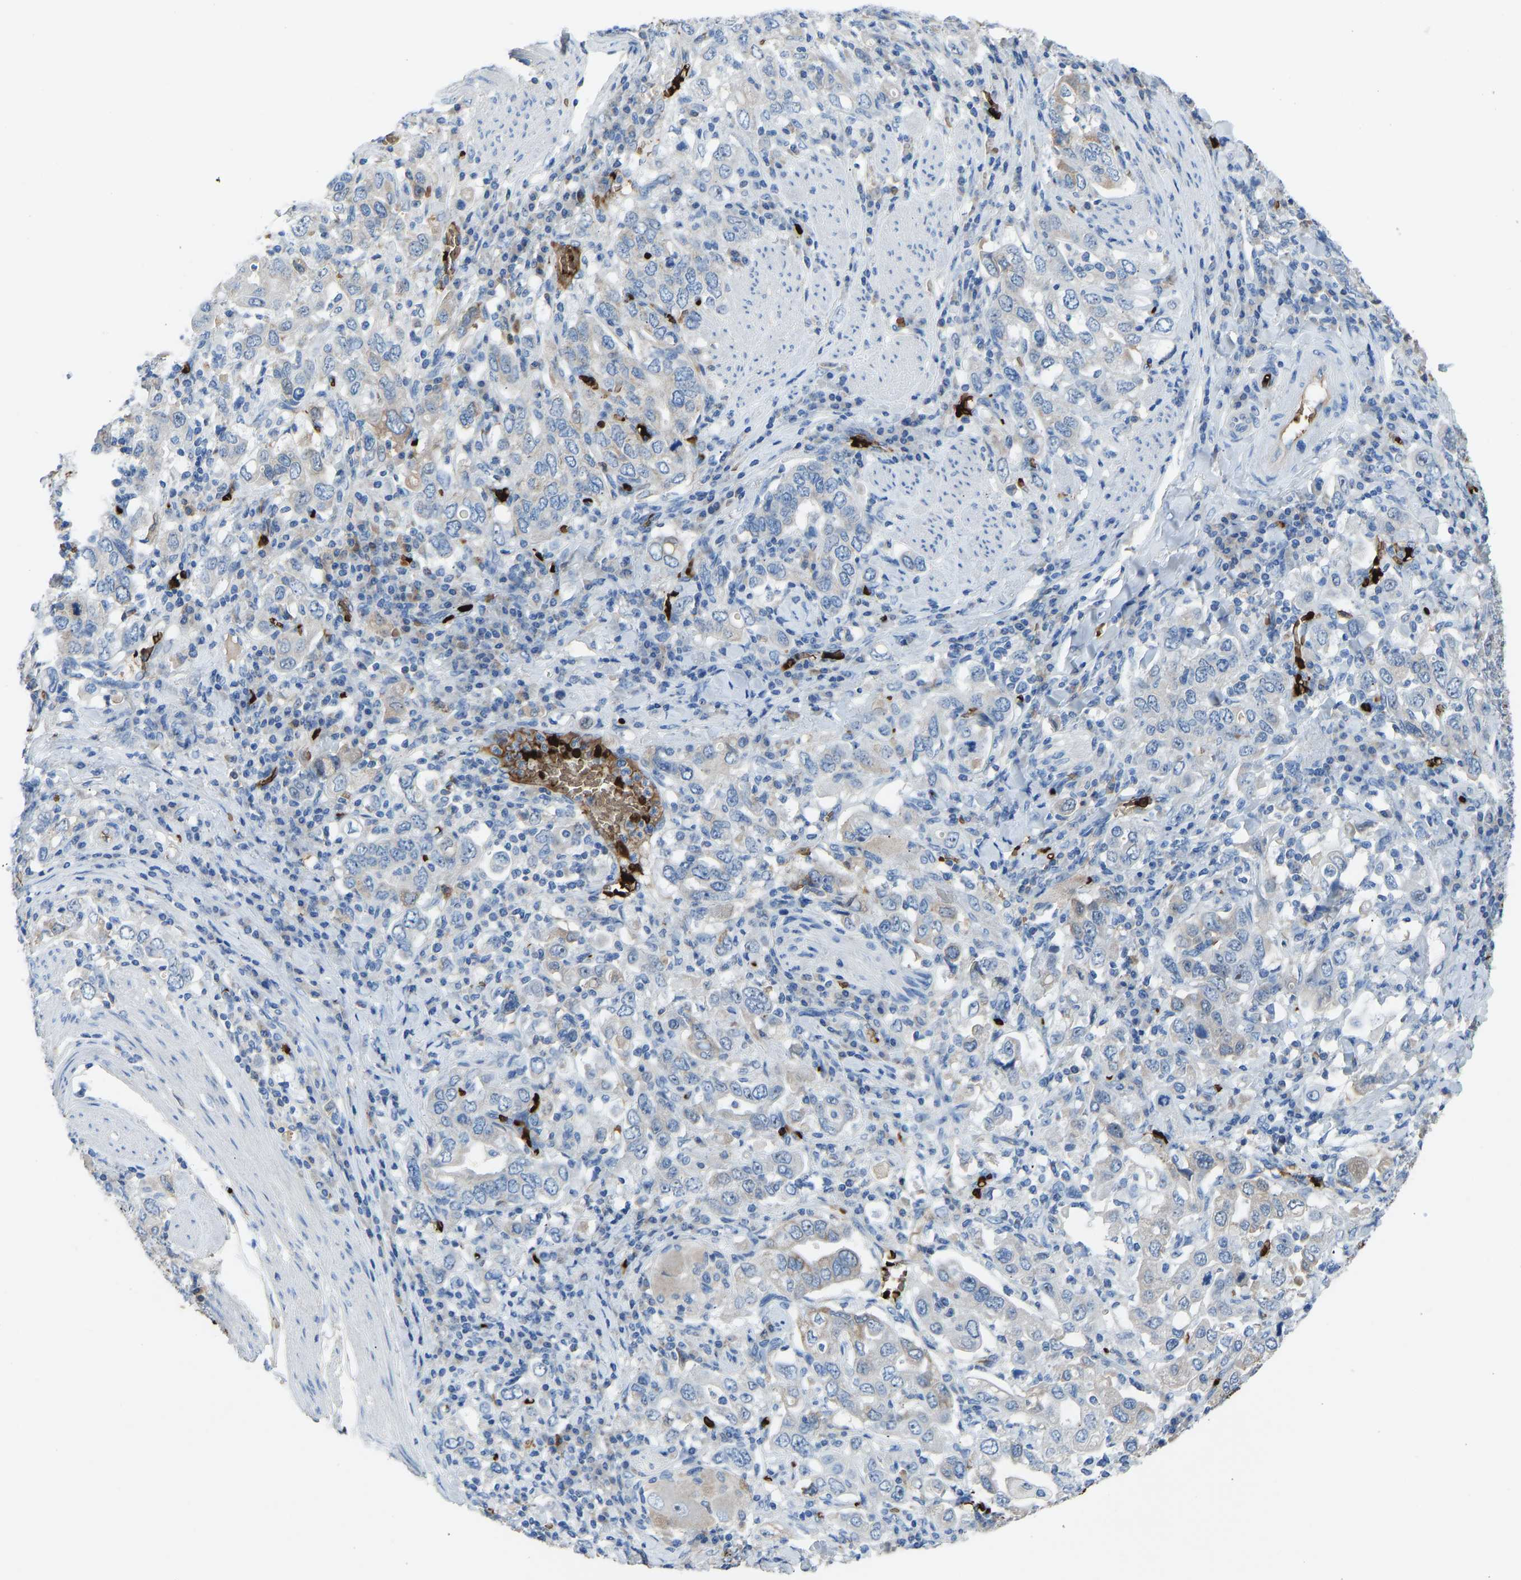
{"staining": {"intensity": "negative", "quantity": "none", "location": "none"}, "tissue": "stomach cancer", "cell_type": "Tumor cells", "image_type": "cancer", "snomed": [{"axis": "morphology", "description": "Adenocarcinoma, NOS"}, {"axis": "topography", "description": "Stomach, upper"}], "caption": "Tumor cells are negative for protein expression in human stomach adenocarcinoma.", "gene": "PIGS", "patient": {"sex": "male", "age": 62}}